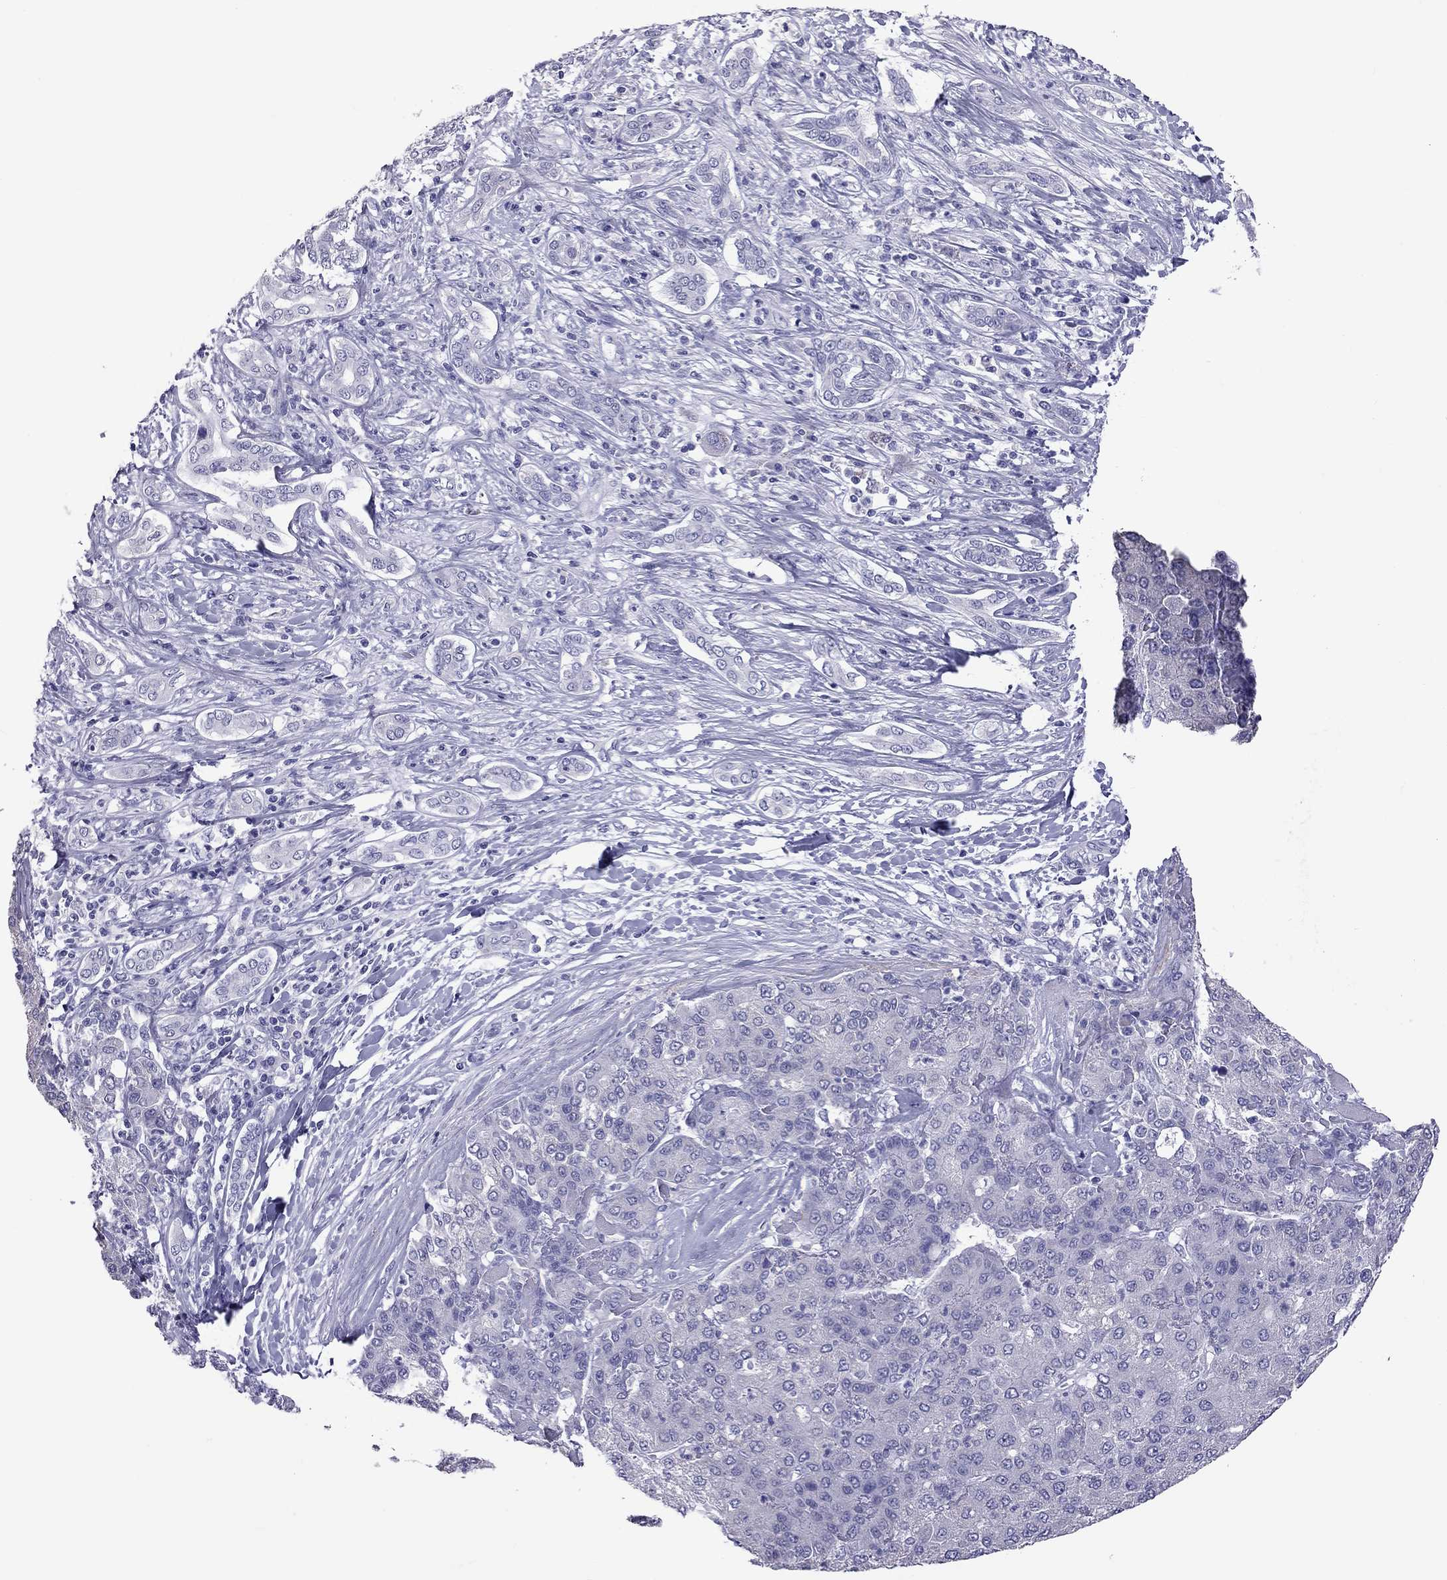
{"staining": {"intensity": "negative", "quantity": "none", "location": "none"}, "tissue": "liver cancer", "cell_type": "Tumor cells", "image_type": "cancer", "snomed": [{"axis": "morphology", "description": "Carcinoma, Hepatocellular, NOS"}, {"axis": "topography", "description": "Liver"}], "caption": "Photomicrograph shows no significant protein expression in tumor cells of hepatocellular carcinoma (liver). The staining was performed using DAB (3,3'-diaminobenzidine) to visualize the protein expression in brown, while the nuclei were stained in blue with hematoxylin (Magnification: 20x).", "gene": "PPP1R3A", "patient": {"sex": "male", "age": 65}}